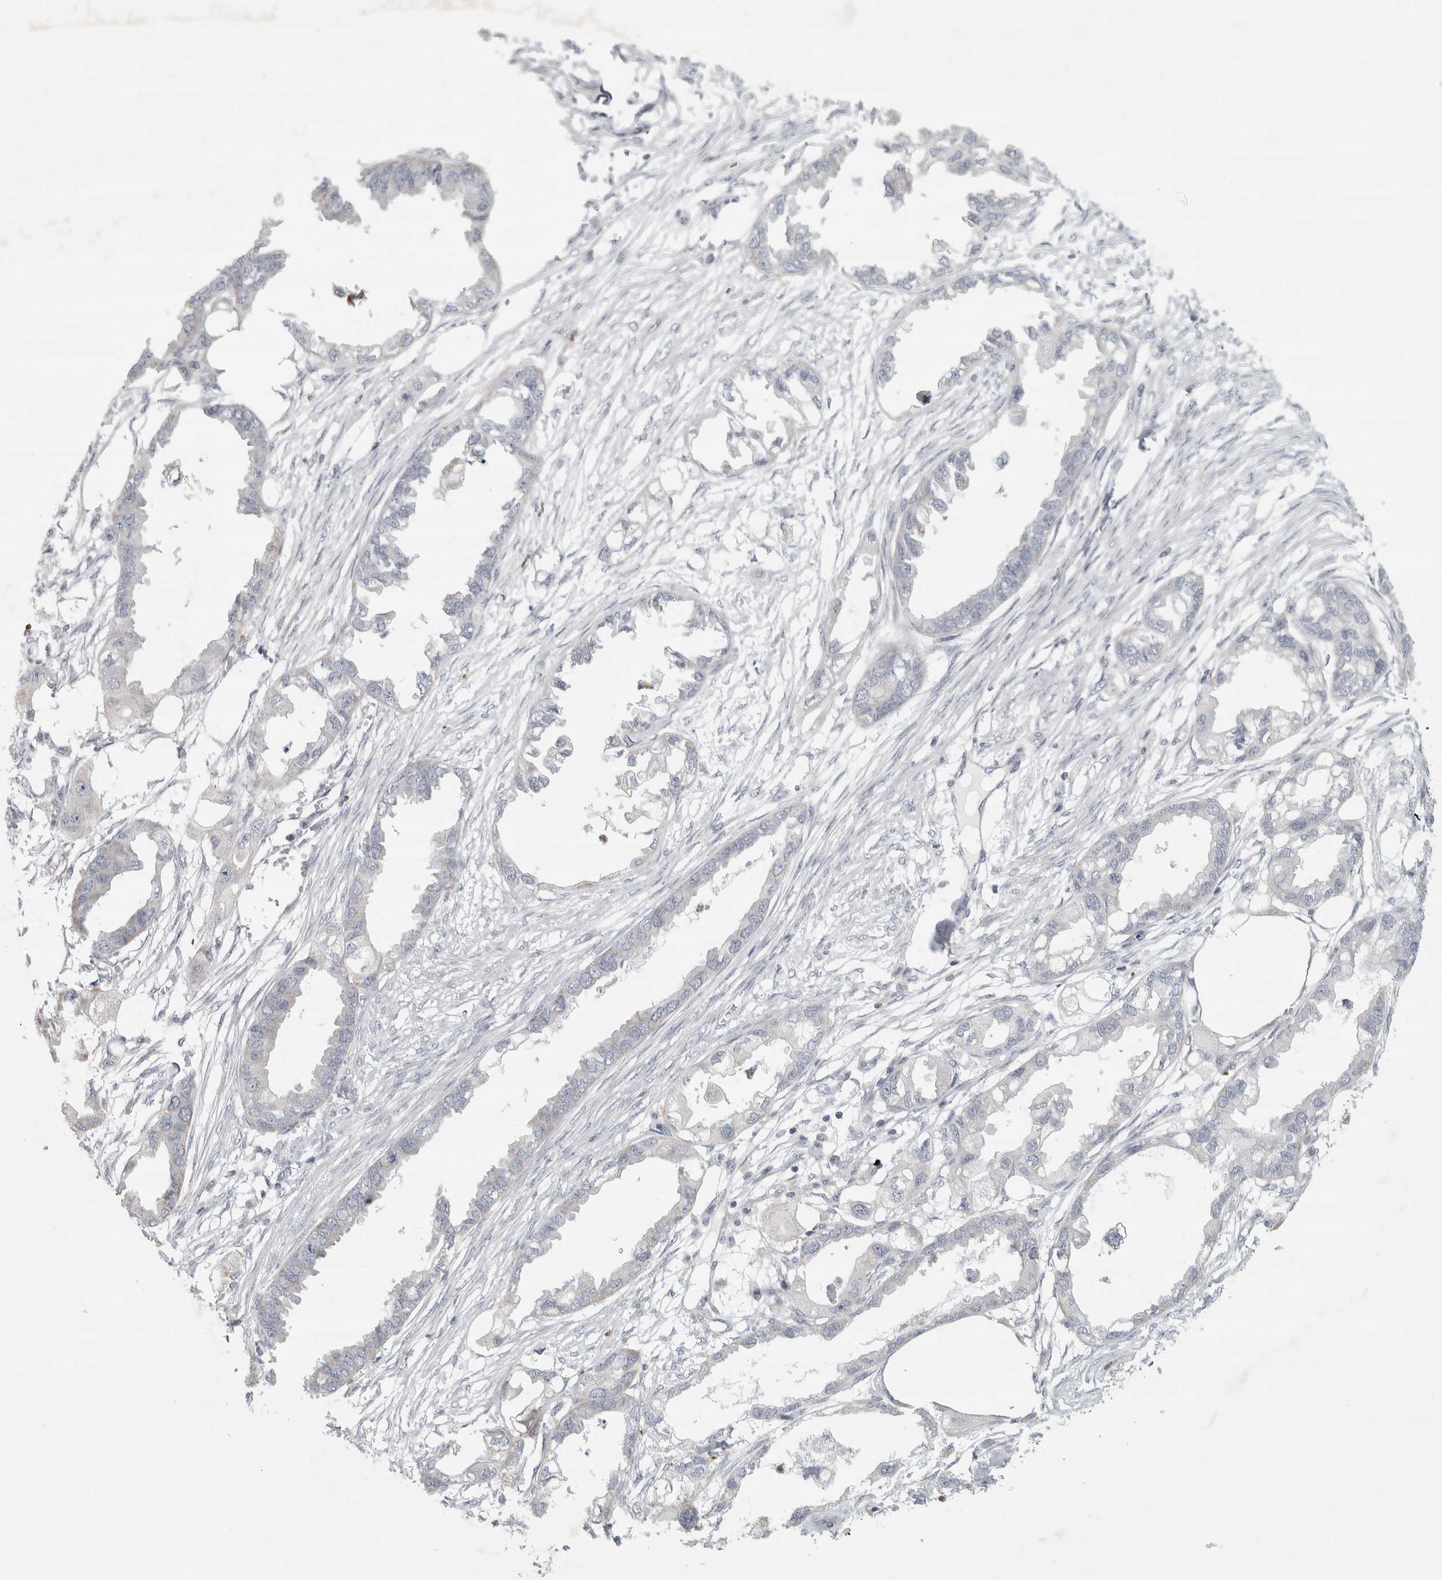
{"staining": {"intensity": "negative", "quantity": "none", "location": "none"}, "tissue": "endometrial cancer", "cell_type": "Tumor cells", "image_type": "cancer", "snomed": [{"axis": "morphology", "description": "Adenocarcinoma, NOS"}, {"axis": "morphology", "description": "Adenocarcinoma, metastatic, NOS"}, {"axis": "topography", "description": "Adipose tissue"}, {"axis": "topography", "description": "Endometrium"}], "caption": "The histopathology image displays no staining of tumor cells in endometrial cancer (metastatic adenocarcinoma). Nuclei are stained in blue.", "gene": "PTPRN2", "patient": {"sex": "female", "age": 67}}